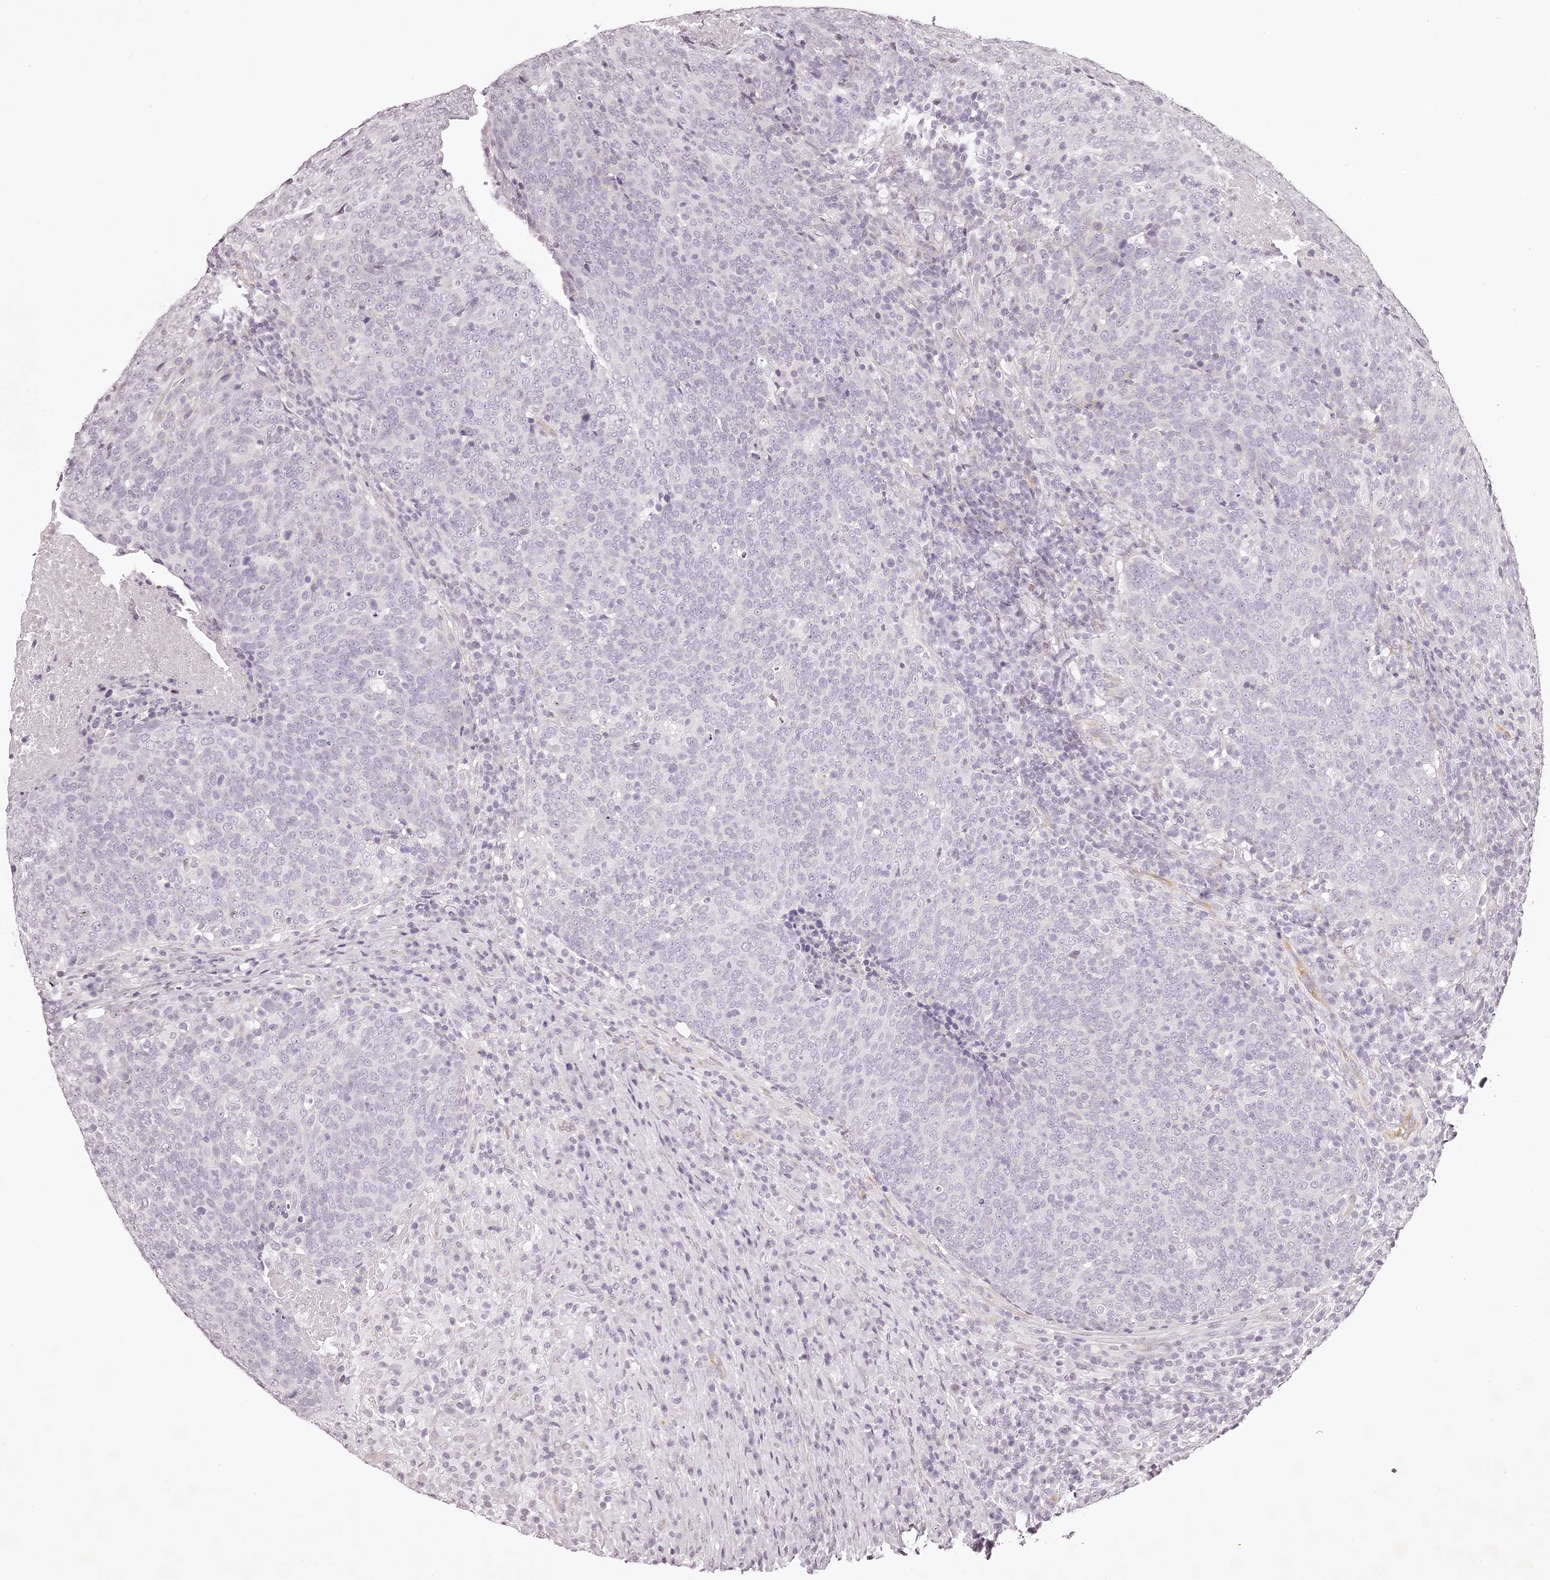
{"staining": {"intensity": "negative", "quantity": "none", "location": "none"}, "tissue": "head and neck cancer", "cell_type": "Tumor cells", "image_type": "cancer", "snomed": [{"axis": "morphology", "description": "Squamous cell carcinoma, NOS"}, {"axis": "morphology", "description": "Squamous cell carcinoma, metastatic, NOS"}, {"axis": "topography", "description": "Lymph node"}, {"axis": "topography", "description": "Head-Neck"}], "caption": "High magnification brightfield microscopy of metastatic squamous cell carcinoma (head and neck) stained with DAB (3,3'-diaminobenzidine) (brown) and counterstained with hematoxylin (blue): tumor cells show no significant expression.", "gene": "ELAPOR1", "patient": {"sex": "male", "age": 62}}